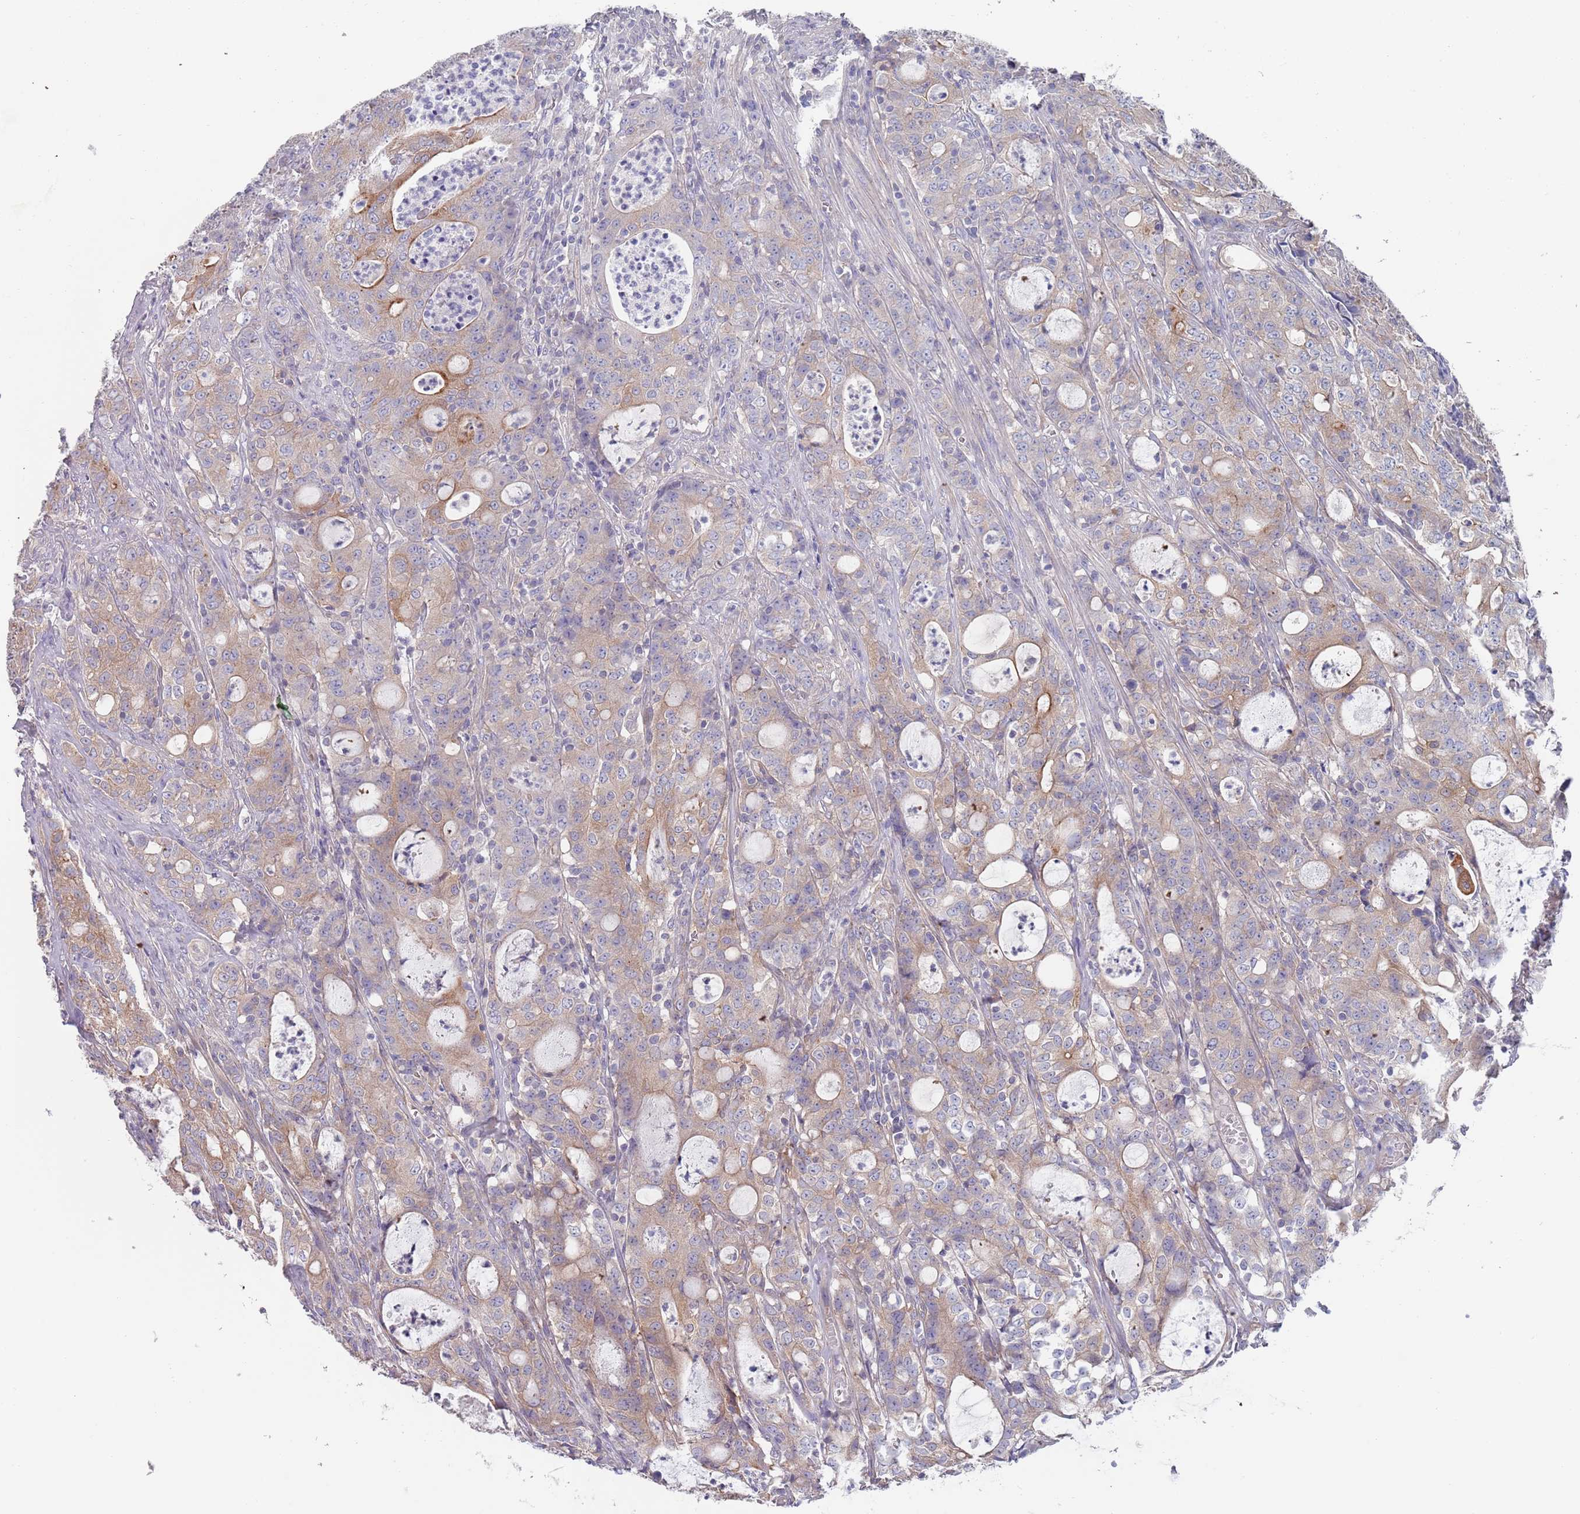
{"staining": {"intensity": "weak", "quantity": "25%-75%", "location": "cytoplasmic/membranous"}, "tissue": "colorectal cancer", "cell_type": "Tumor cells", "image_type": "cancer", "snomed": [{"axis": "morphology", "description": "Adenocarcinoma, NOS"}, {"axis": "topography", "description": "Colon"}], "caption": "Immunohistochemistry micrograph of neoplastic tissue: adenocarcinoma (colorectal) stained using immunohistochemistry (IHC) exhibits low levels of weak protein expression localized specifically in the cytoplasmic/membranous of tumor cells, appearing as a cytoplasmic/membranous brown color.", "gene": "APPL2", "patient": {"sex": "male", "age": 83}}